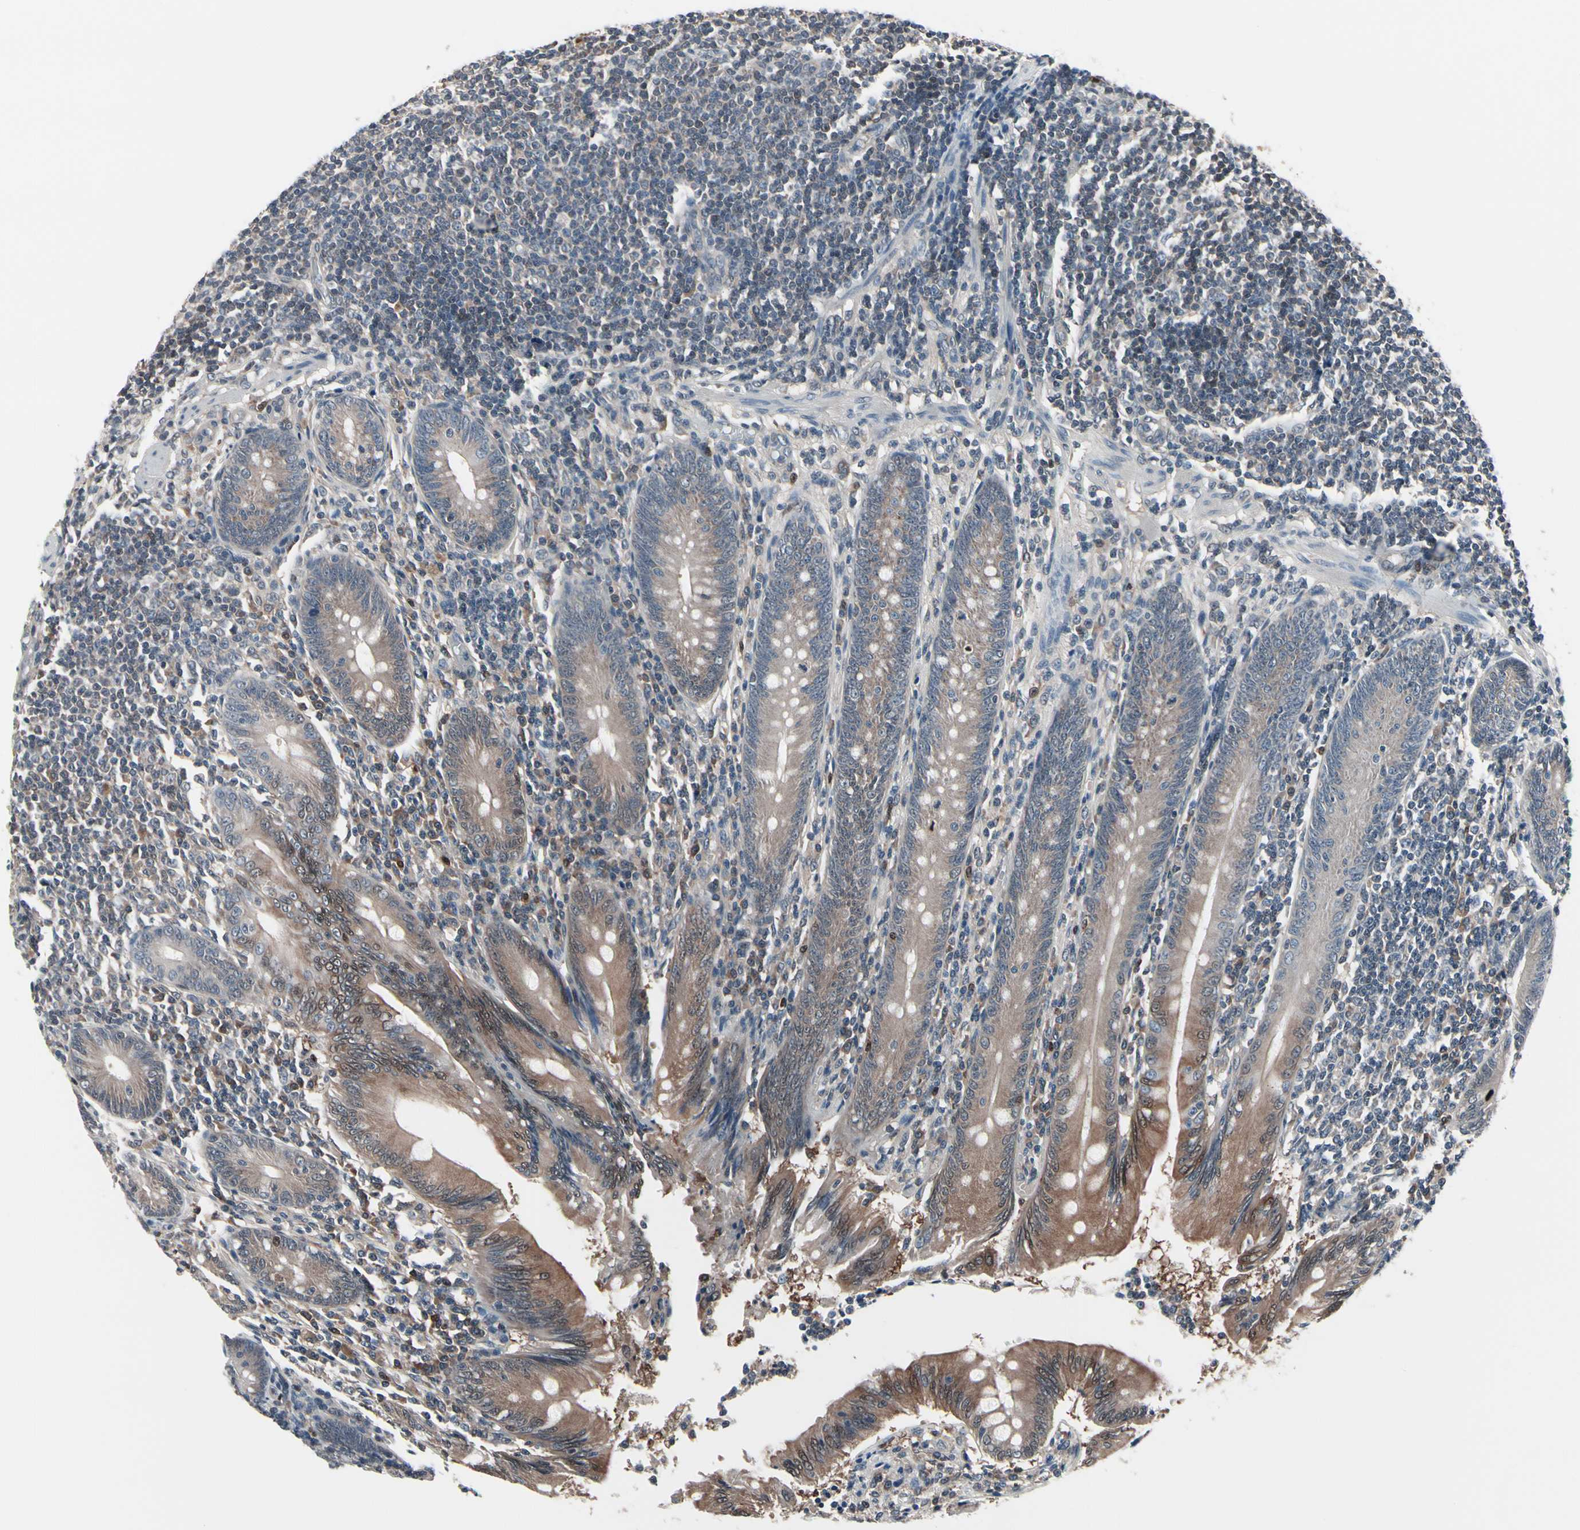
{"staining": {"intensity": "weak", "quantity": ">75%", "location": "cytoplasmic/membranous"}, "tissue": "appendix", "cell_type": "Glandular cells", "image_type": "normal", "snomed": [{"axis": "morphology", "description": "Normal tissue, NOS"}, {"axis": "morphology", "description": "Inflammation, NOS"}, {"axis": "topography", "description": "Appendix"}], "caption": "Immunohistochemistry of normal human appendix shows low levels of weak cytoplasmic/membranous staining in about >75% of glandular cells. (DAB (3,3'-diaminobenzidine) IHC, brown staining for protein, blue staining for nuclei).", "gene": "PRDX6", "patient": {"sex": "male", "age": 46}}